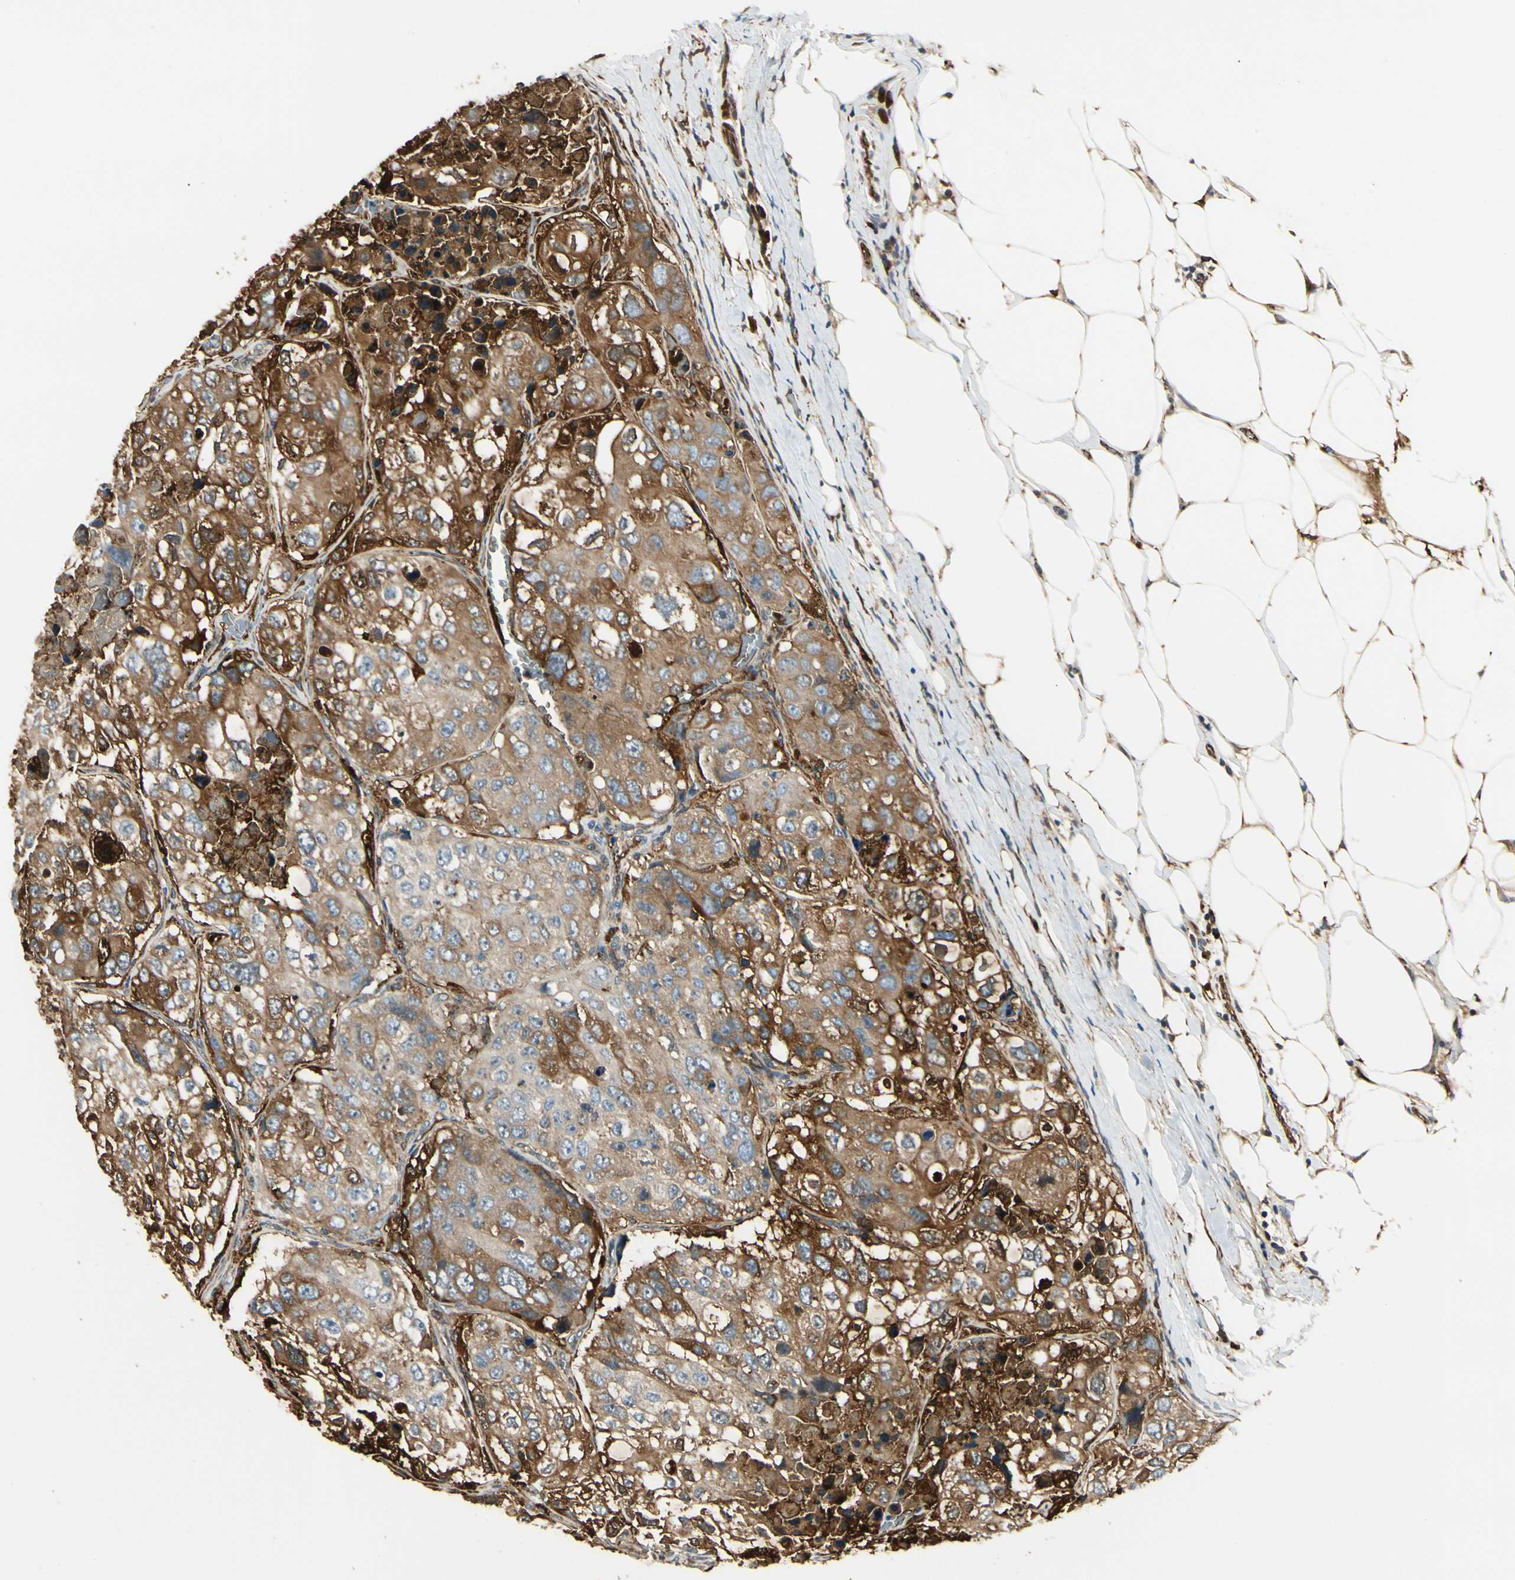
{"staining": {"intensity": "strong", "quantity": ">75%", "location": "cytoplasmic/membranous"}, "tissue": "urothelial cancer", "cell_type": "Tumor cells", "image_type": "cancer", "snomed": [{"axis": "morphology", "description": "Urothelial carcinoma, High grade"}, {"axis": "topography", "description": "Lymph node"}, {"axis": "topography", "description": "Urinary bladder"}], "caption": "A high-resolution micrograph shows IHC staining of high-grade urothelial carcinoma, which demonstrates strong cytoplasmic/membranous positivity in approximately >75% of tumor cells. (brown staining indicates protein expression, while blue staining denotes nuclei).", "gene": "FTH1", "patient": {"sex": "male", "age": 51}}